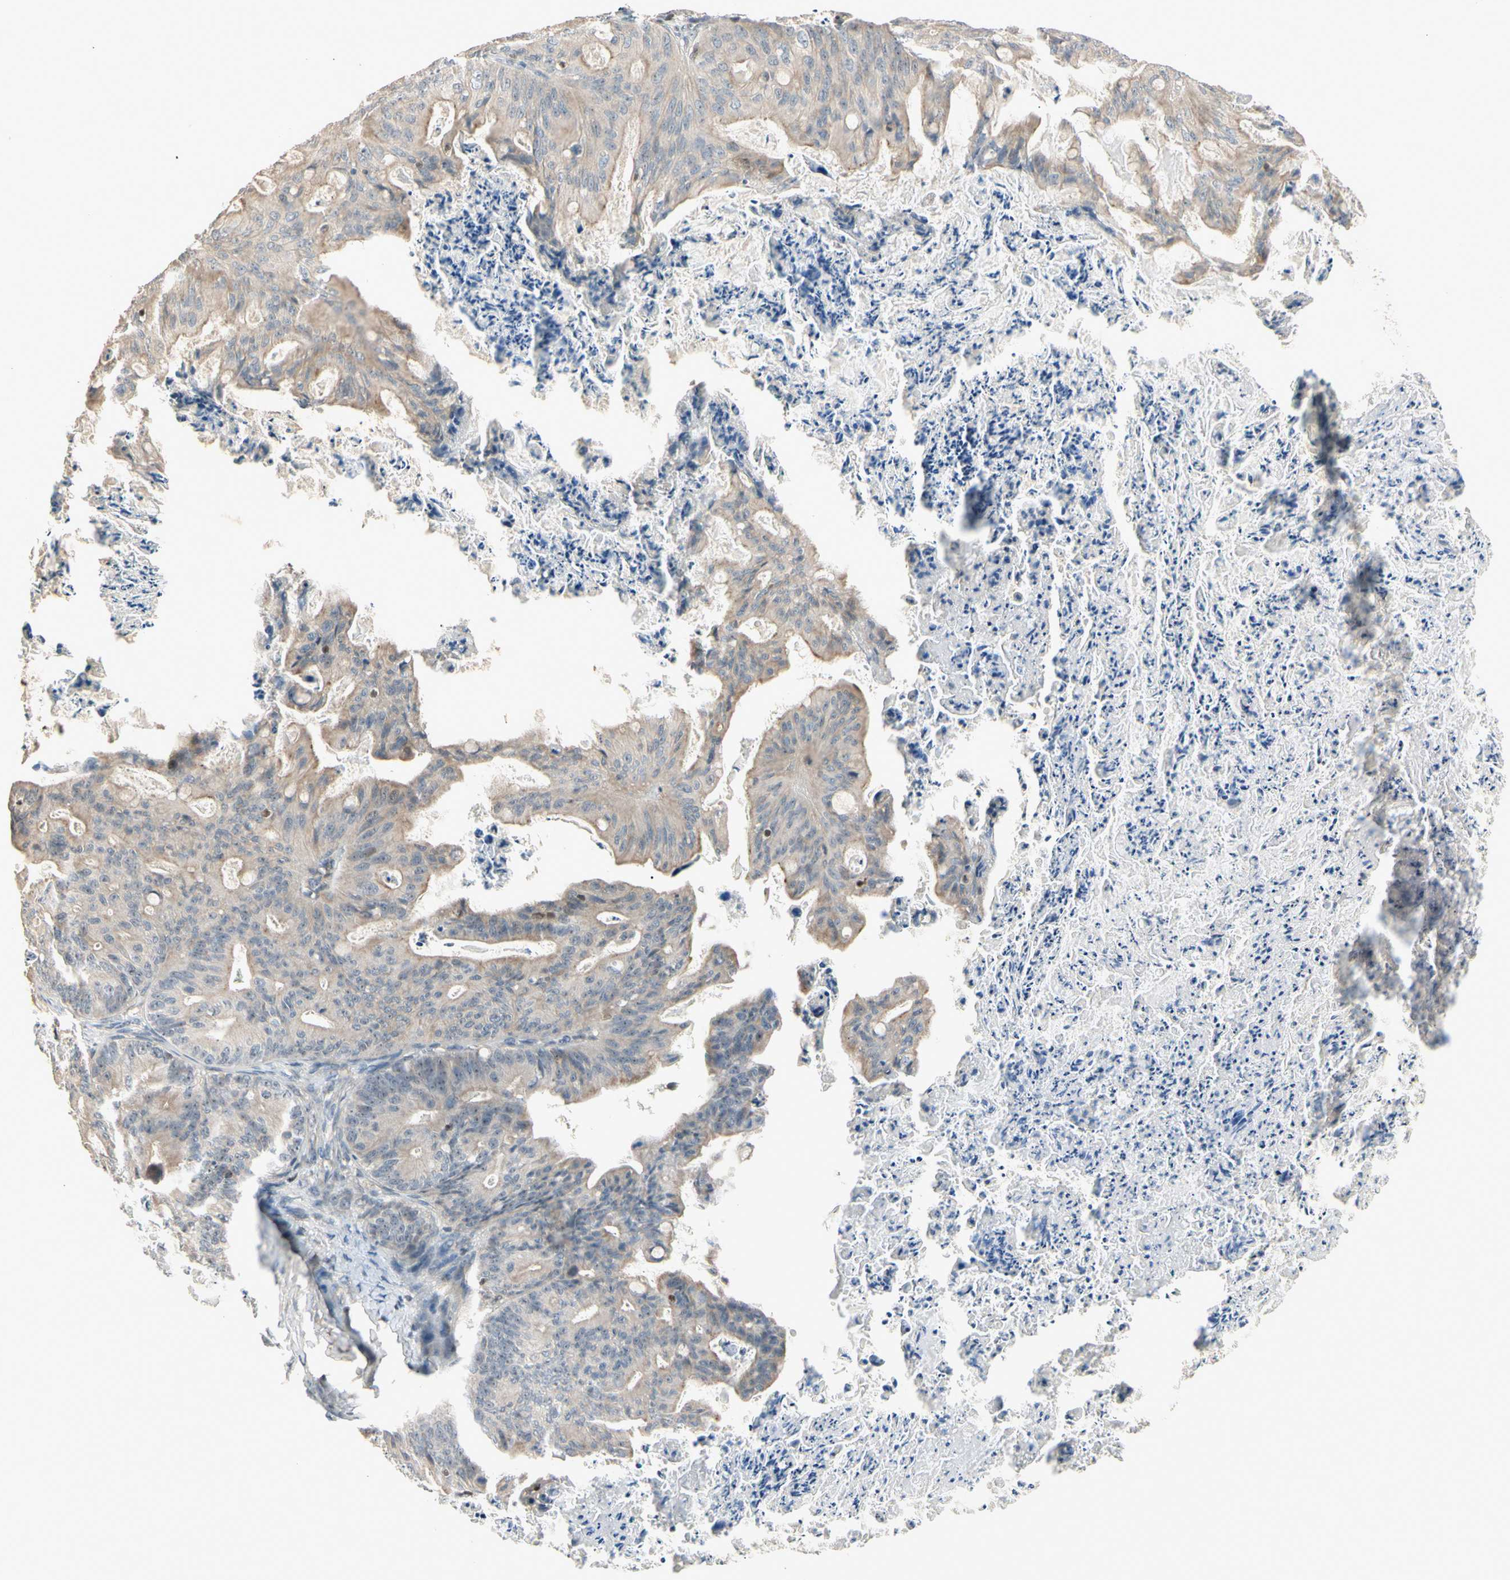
{"staining": {"intensity": "weak", "quantity": ">75%", "location": "cytoplasmic/membranous"}, "tissue": "ovarian cancer", "cell_type": "Tumor cells", "image_type": "cancer", "snomed": [{"axis": "morphology", "description": "Cystadenocarcinoma, mucinous, NOS"}, {"axis": "topography", "description": "Ovary"}], "caption": "Human ovarian cancer stained with a protein marker demonstrates weak staining in tumor cells.", "gene": "NFYA", "patient": {"sex": "female", "age": 36}}